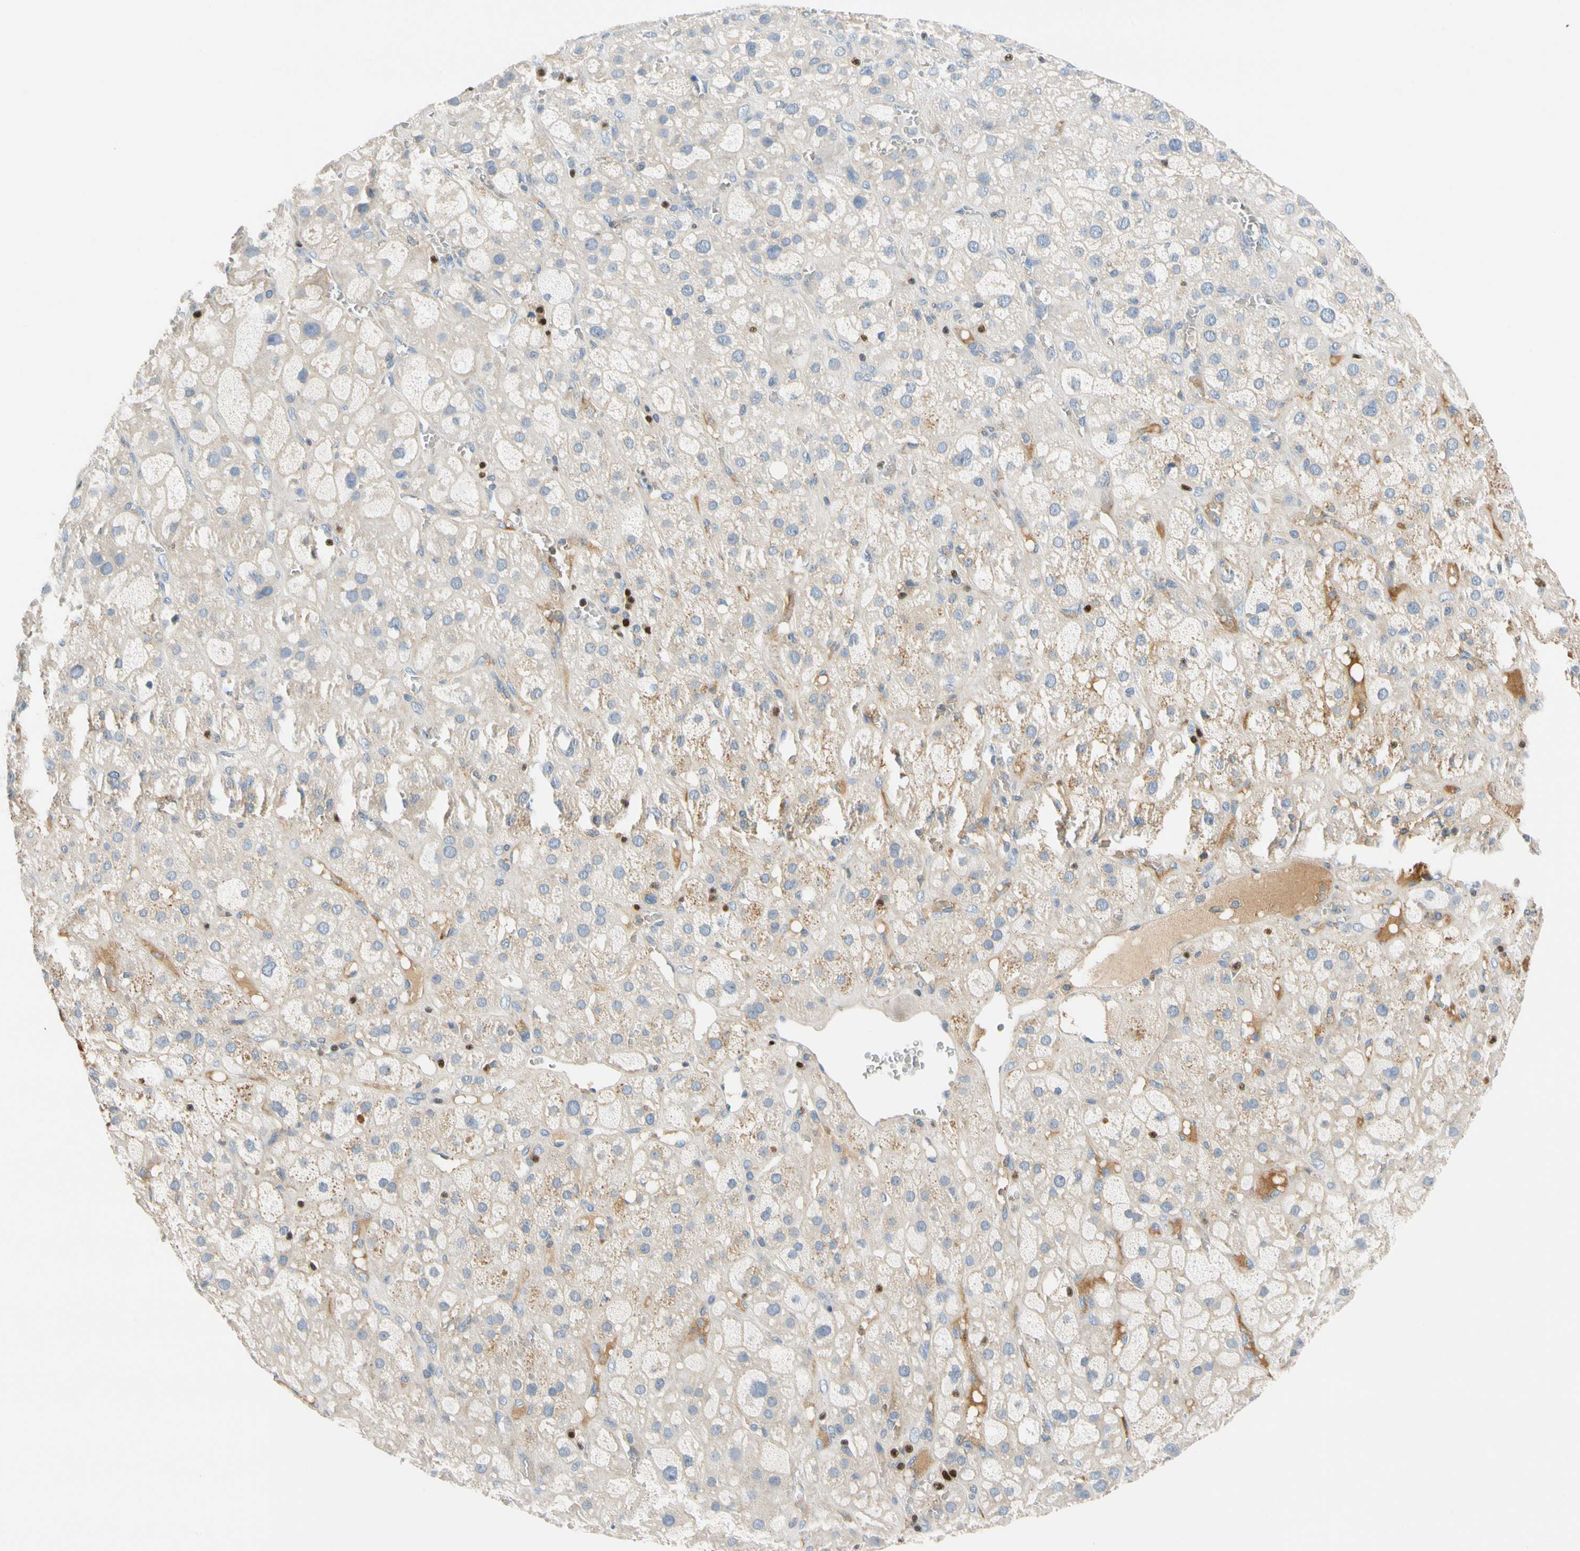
{"staining": {"intensity": "moderate", "quantity": "<25%", "location": "cytoplasmic/membranous"}, "tissue": "adrenal gland", "cell_type": "Glandular cells", "image_type": "normal", "snomed": [{"axis": "morphology", "description": "Normal tissue, NOS"}, {"axis": "topography", "description": "Adrenal gland"}], "caption": "Immunohistochemical staining of benign human adrenal gland demonstrates <25% levels of moderate cytoplasmic/membranous protein staining in approximately <25% of glandular cells. Using DAB (brown) and hematoxylin (blue) stains, captured at high magnification using brightfield microscopy.", "gene": "SP140", "patient": {"sex": "female", "age": 47}}